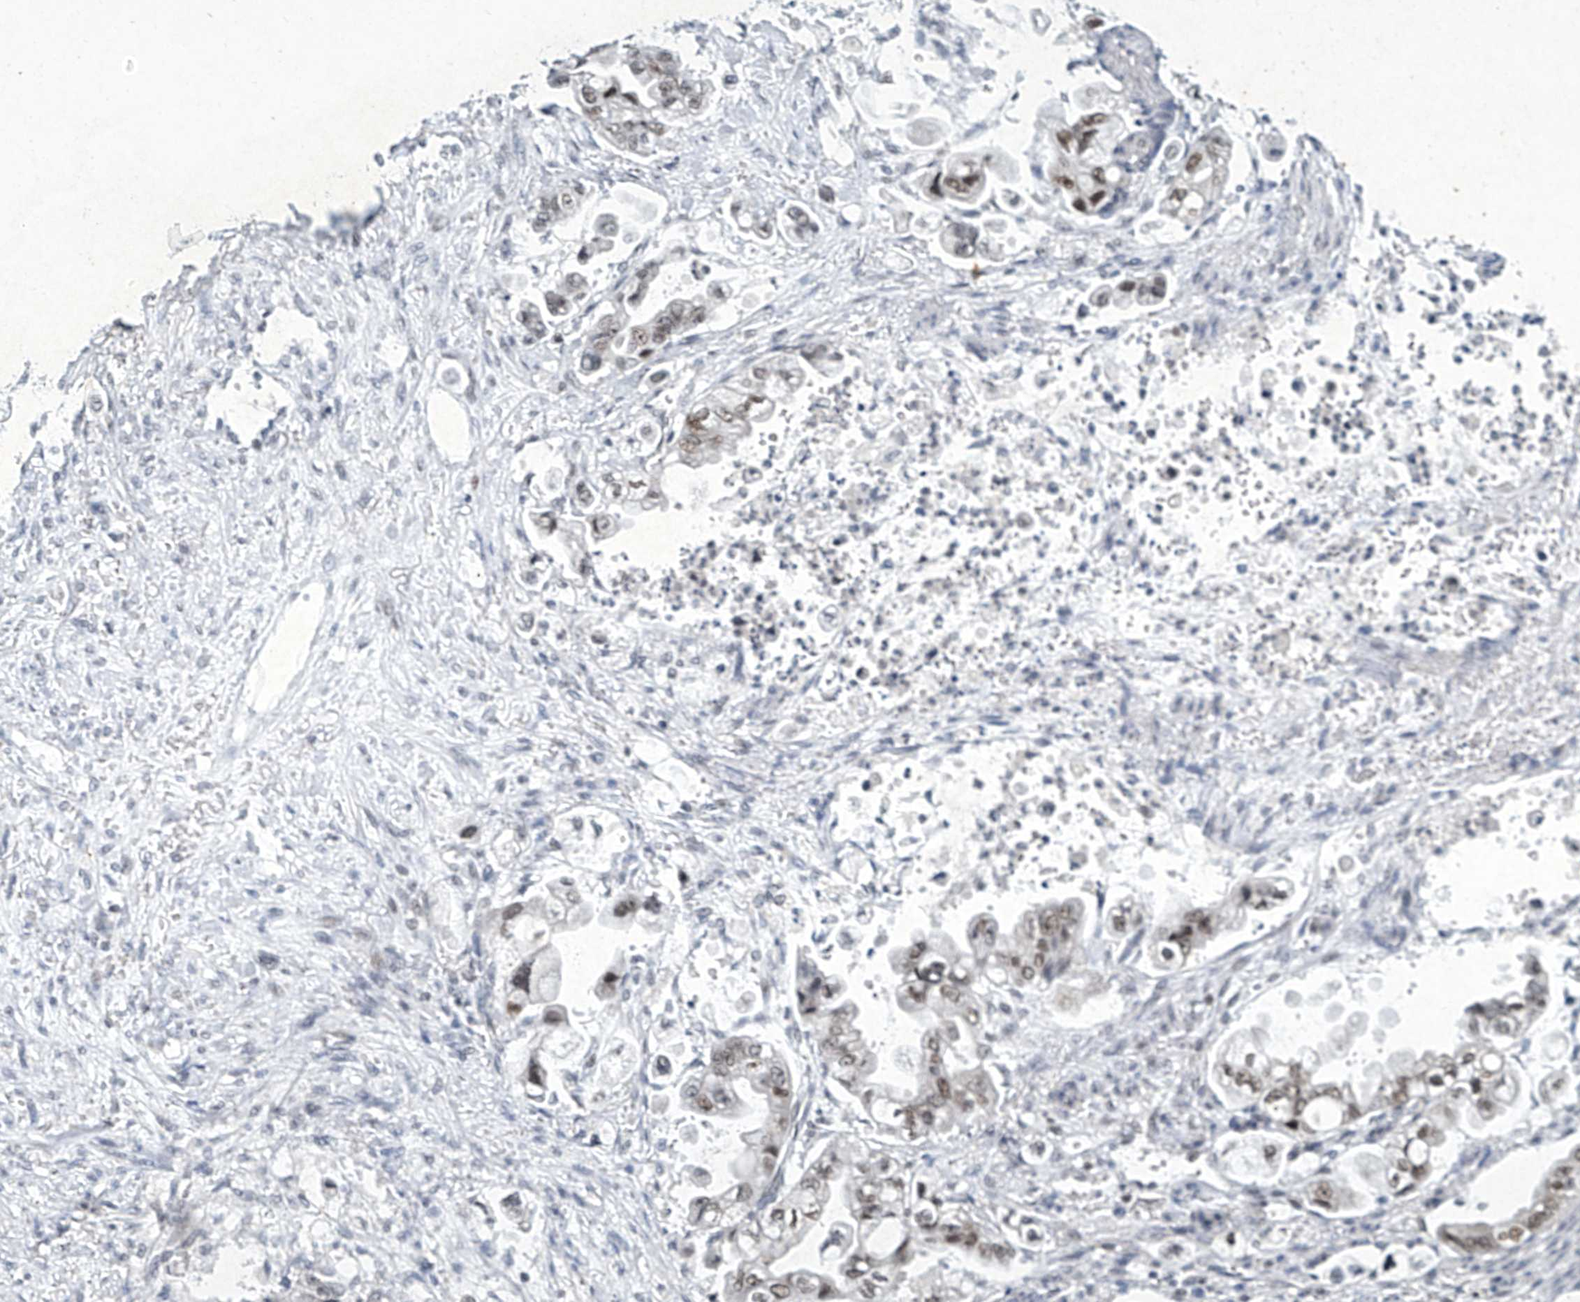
{"staining": {"intensity": "moderate", "quantity": ">75%", "location": "nuclear"}, "tissue": "stomach cancer", "cell_type": "Tumor cells", "image_type": "cancer", "snomed": [{"axis": "morphology", "description": "Adenocarcinoma, NOS"}, {"axis": "topography", "description": "Stomach"}], "caption": "Immunohistochemistry (IHC) (DAB (3,3'-diaminobenzidine)) staining of human stomach adenocarcinoma demonstrates moderate nuclear protein expression in about >75% of tumor cells.", "gene": "TFDP1", "patient": {"sex": "male", "age": 62}}